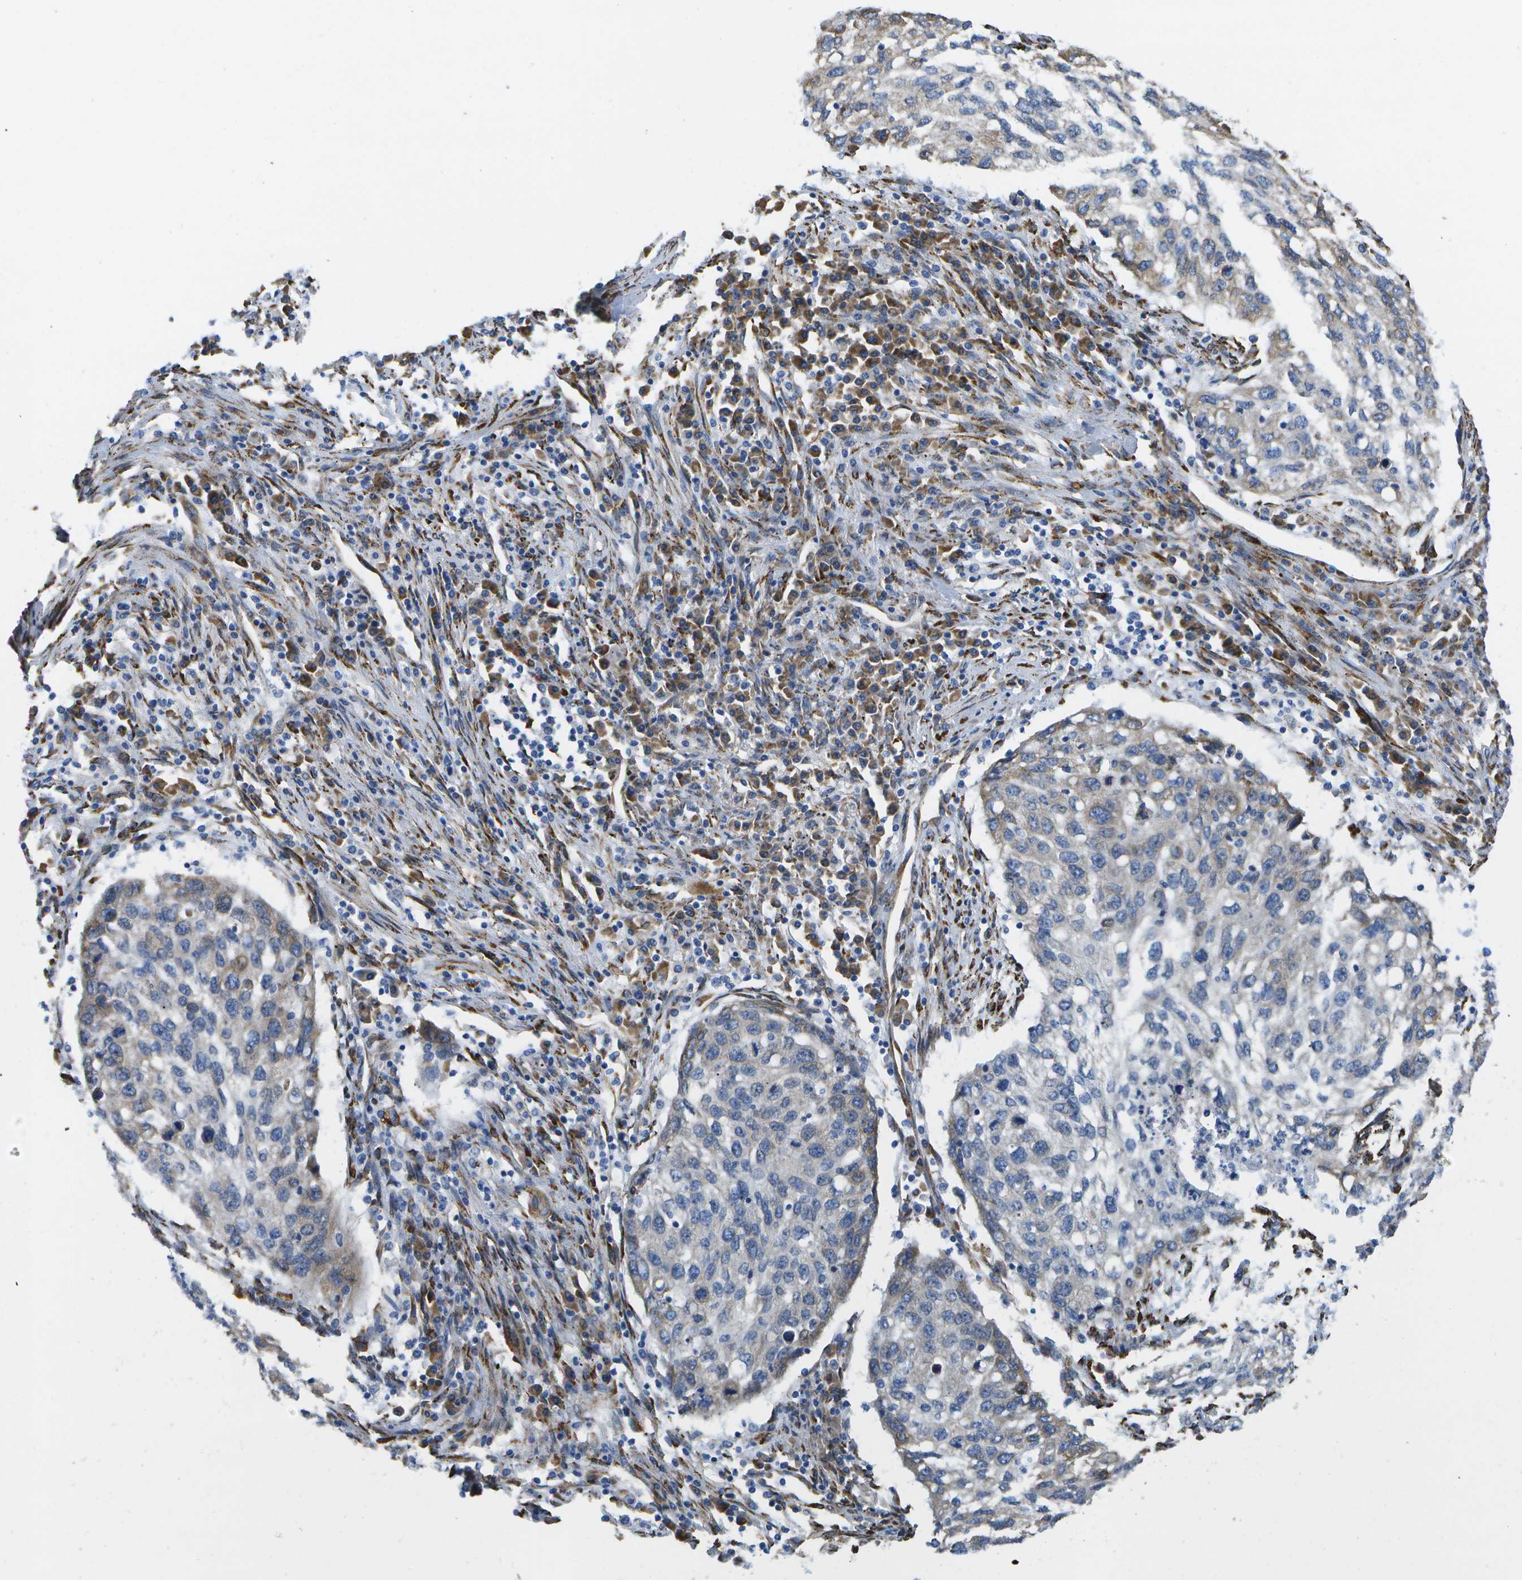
{"staining": {"intensity": "weak", "quantity": "<25%", "location": "cytoplasmic/membranous"}, "tissue": "lung cancer", "cell_type": "Tumor cells", "image_type": "cancer", "snomed": [{"axis": "morphology", "description": "Squamous cell carcinoma, NOS"}, {"axis": "topography", "description": "Lung"}], "caption": "This is an immunohistochemistry (IHC) micrograph of human lung cancer. There is no positivity in tumor cells.", "gene": "ZDHHC17", "patient": {"sex": "female", "age": 63}}